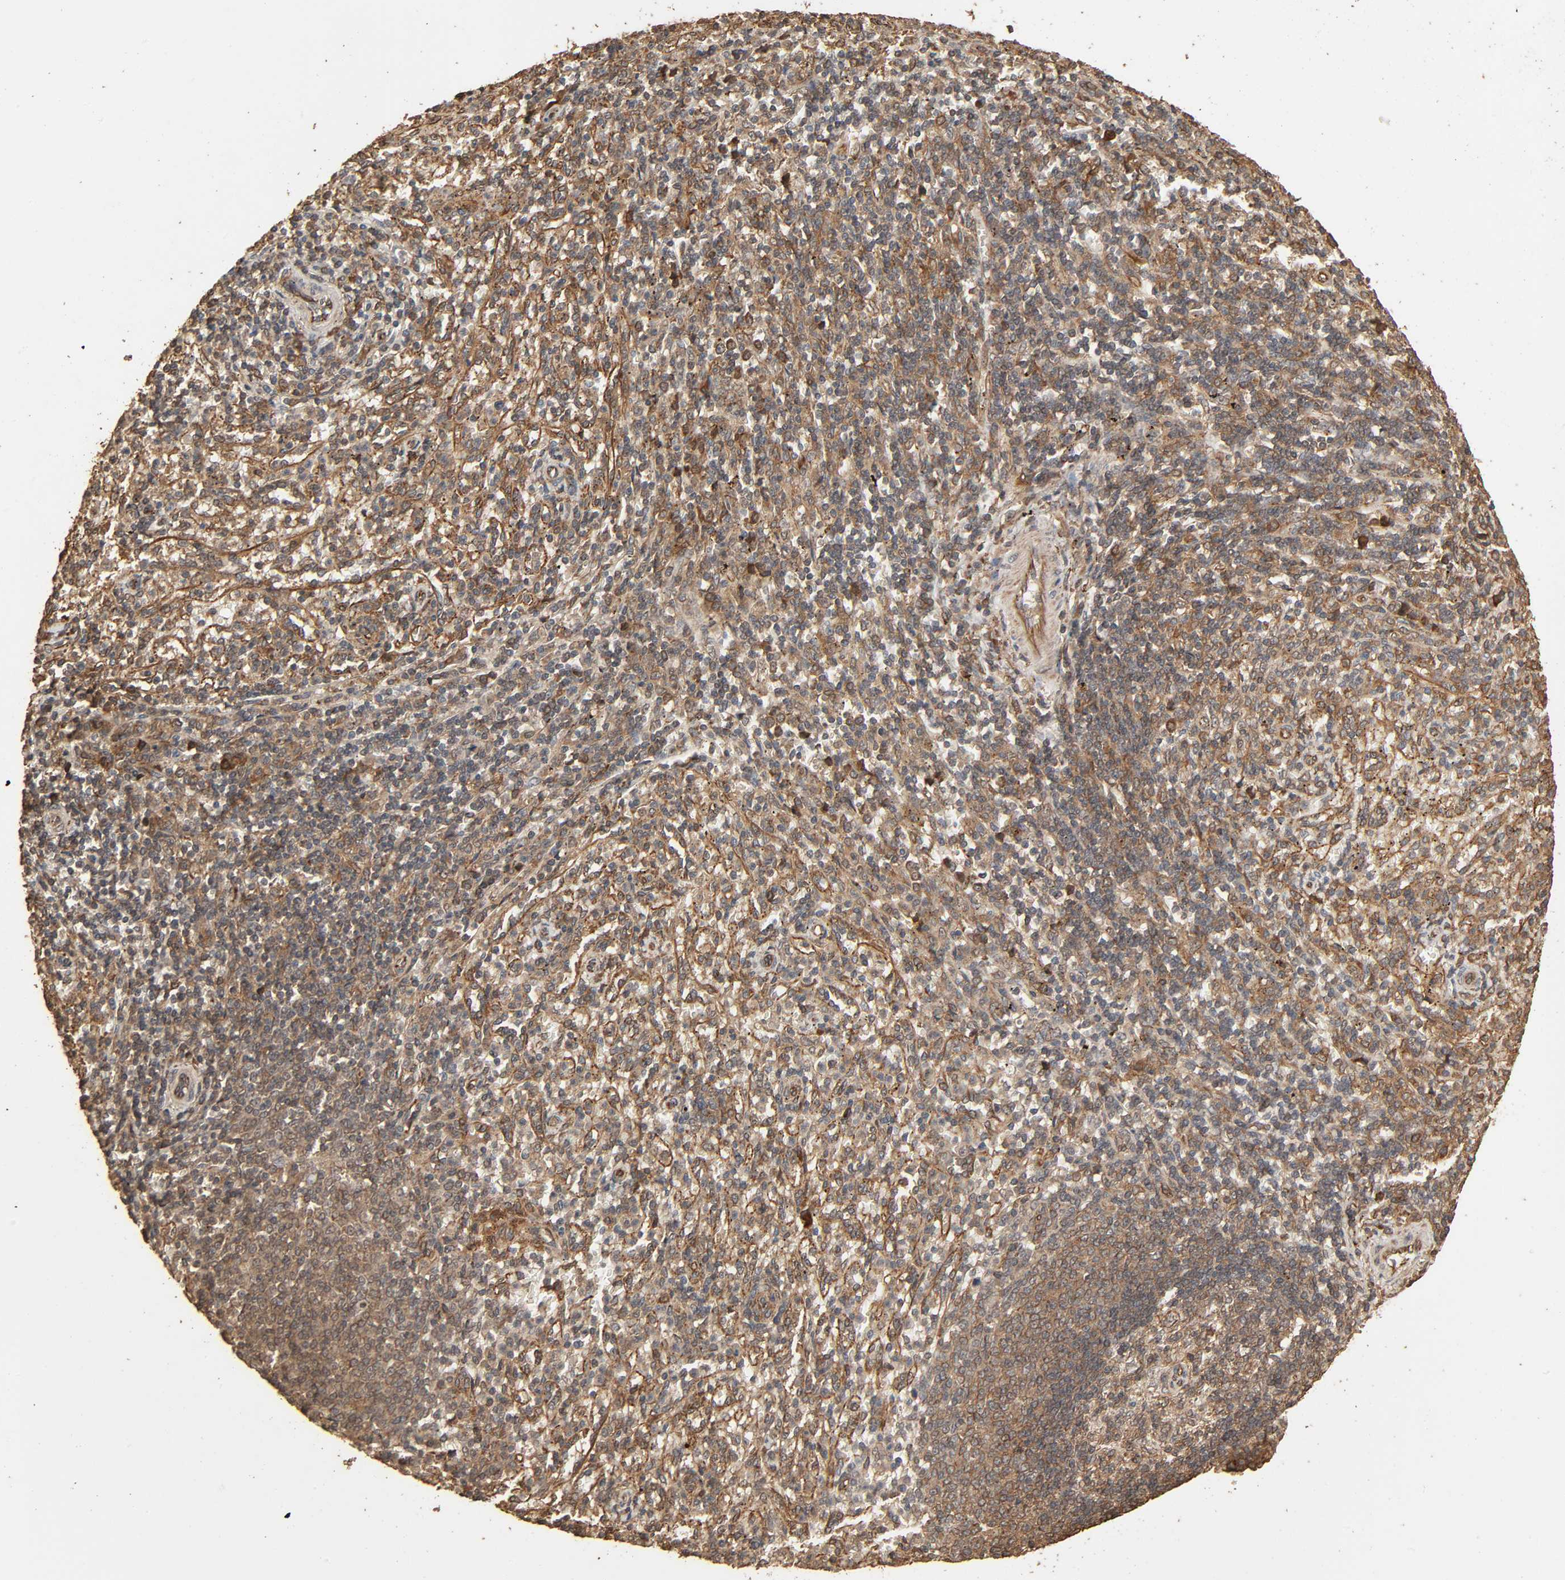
{"staining": {"intensity": "moderate", "quantity": ">75%", "location": "cytoplasmic/membranous"}, "tissue": "spleen", "cell_type": "Cells in red pulp", "image_type": "normal", "snomed": [{"axis": "morphology", "description": "Normal tissue, NOS"}, {"axis": "topography", "description": "Spleen"}], "caption": "Immunohistochemistry (IHC) of unremarkable human spleen exhibits medium levels of moderate cytoplasmic/membranous positivity in about >75% of cells in red pulp.", "gene": "RPS6KA6", "patient": {"sex": "female", "age": 10}}